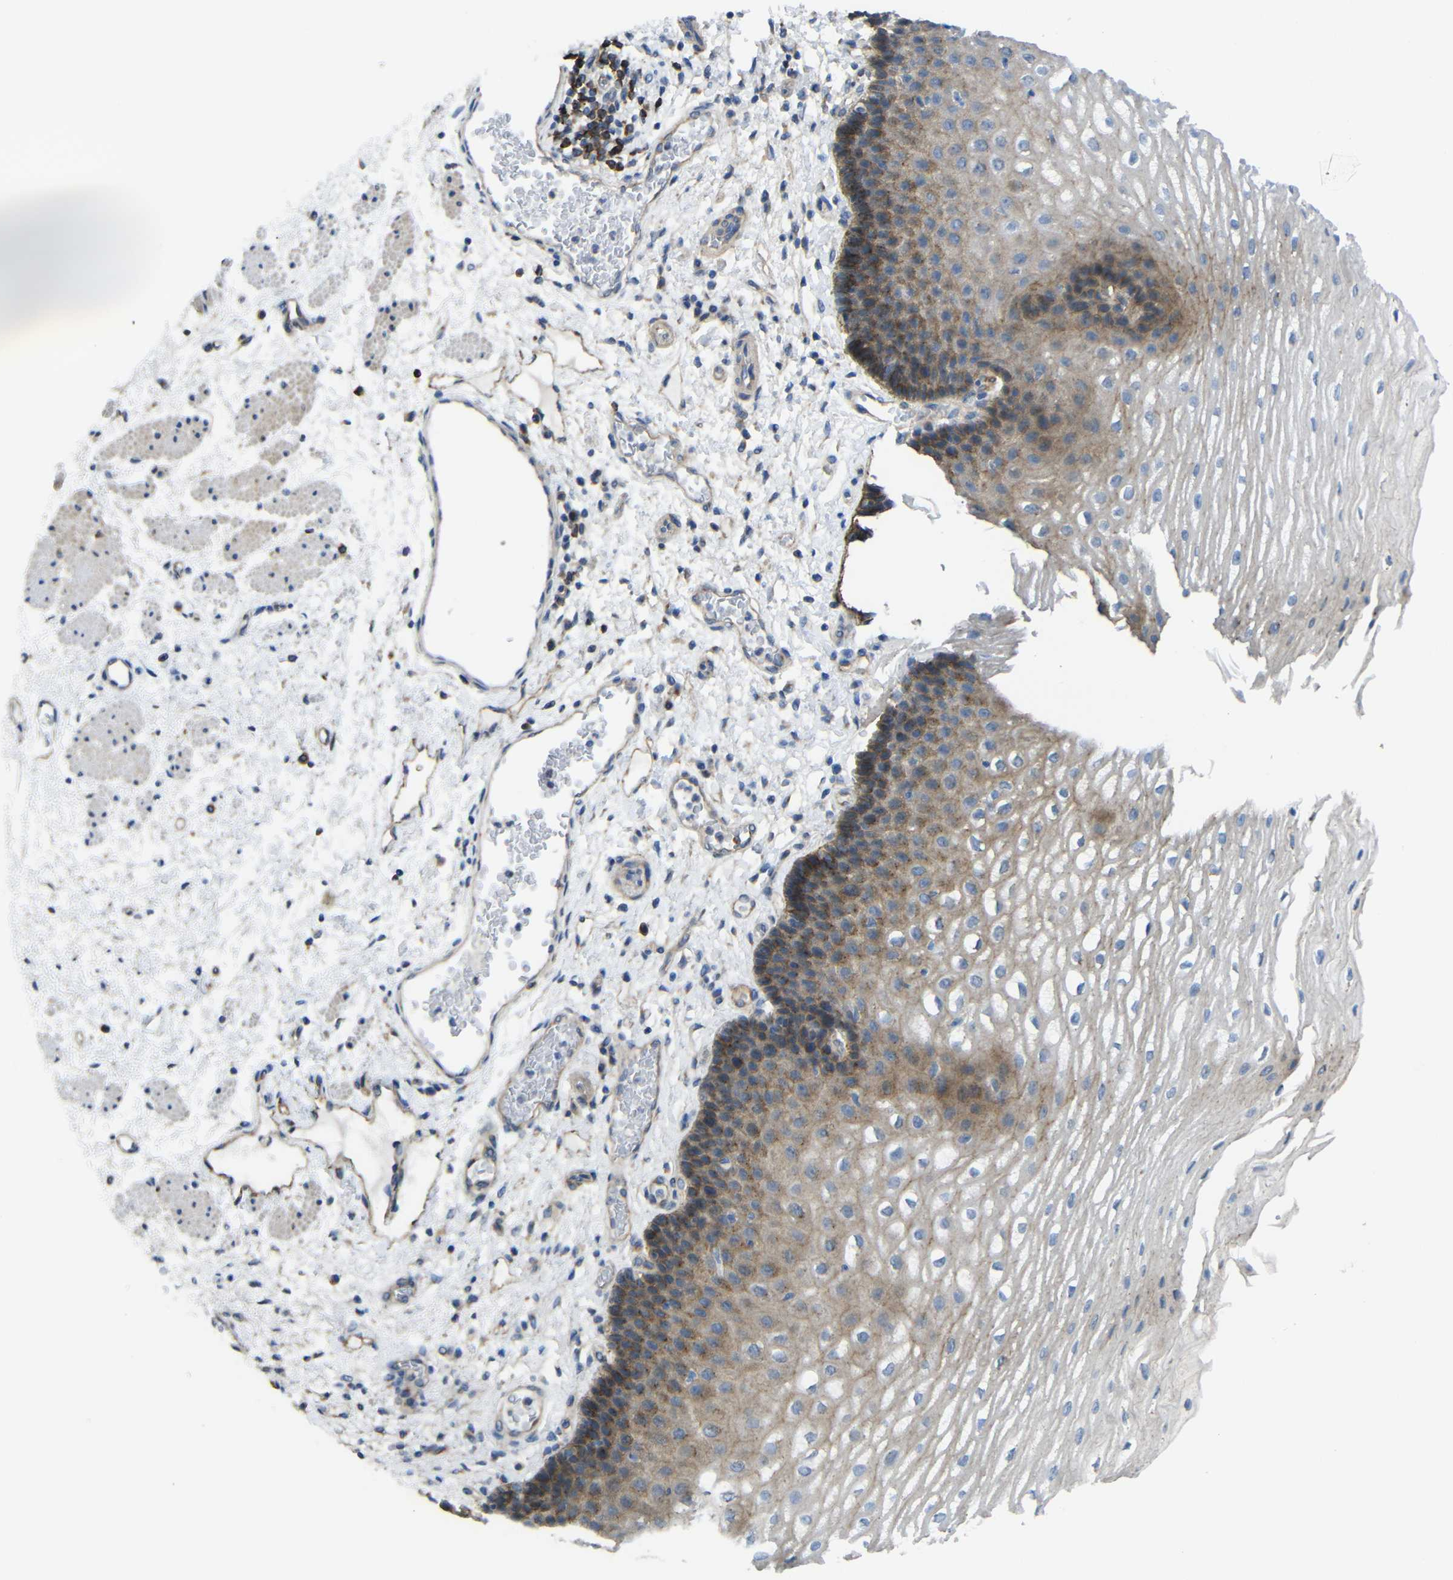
{"staining": {"intensity": "moderate", "quantity": "25%-75%", "location": "cytoplasmic/membranous"}, "tissue": "esophagus", "cell_type": "Squamous epithelial cells", "image_type": "normal", "snomed": [{"axis": "morphology", "description": "Normal tissue, NOS"}, {"axis": "topography", "description": "Esophagus"}], "caption": "Squamous epithelial cells exhibit moderate cytoplasmic/membranous positivity in approximately 25%-75% of cells in normal esophagus. (IHC, brightfield microscopy, high magnification).", "gene": "SYPL1", "patient": {"sex": "male", "age": 54}}